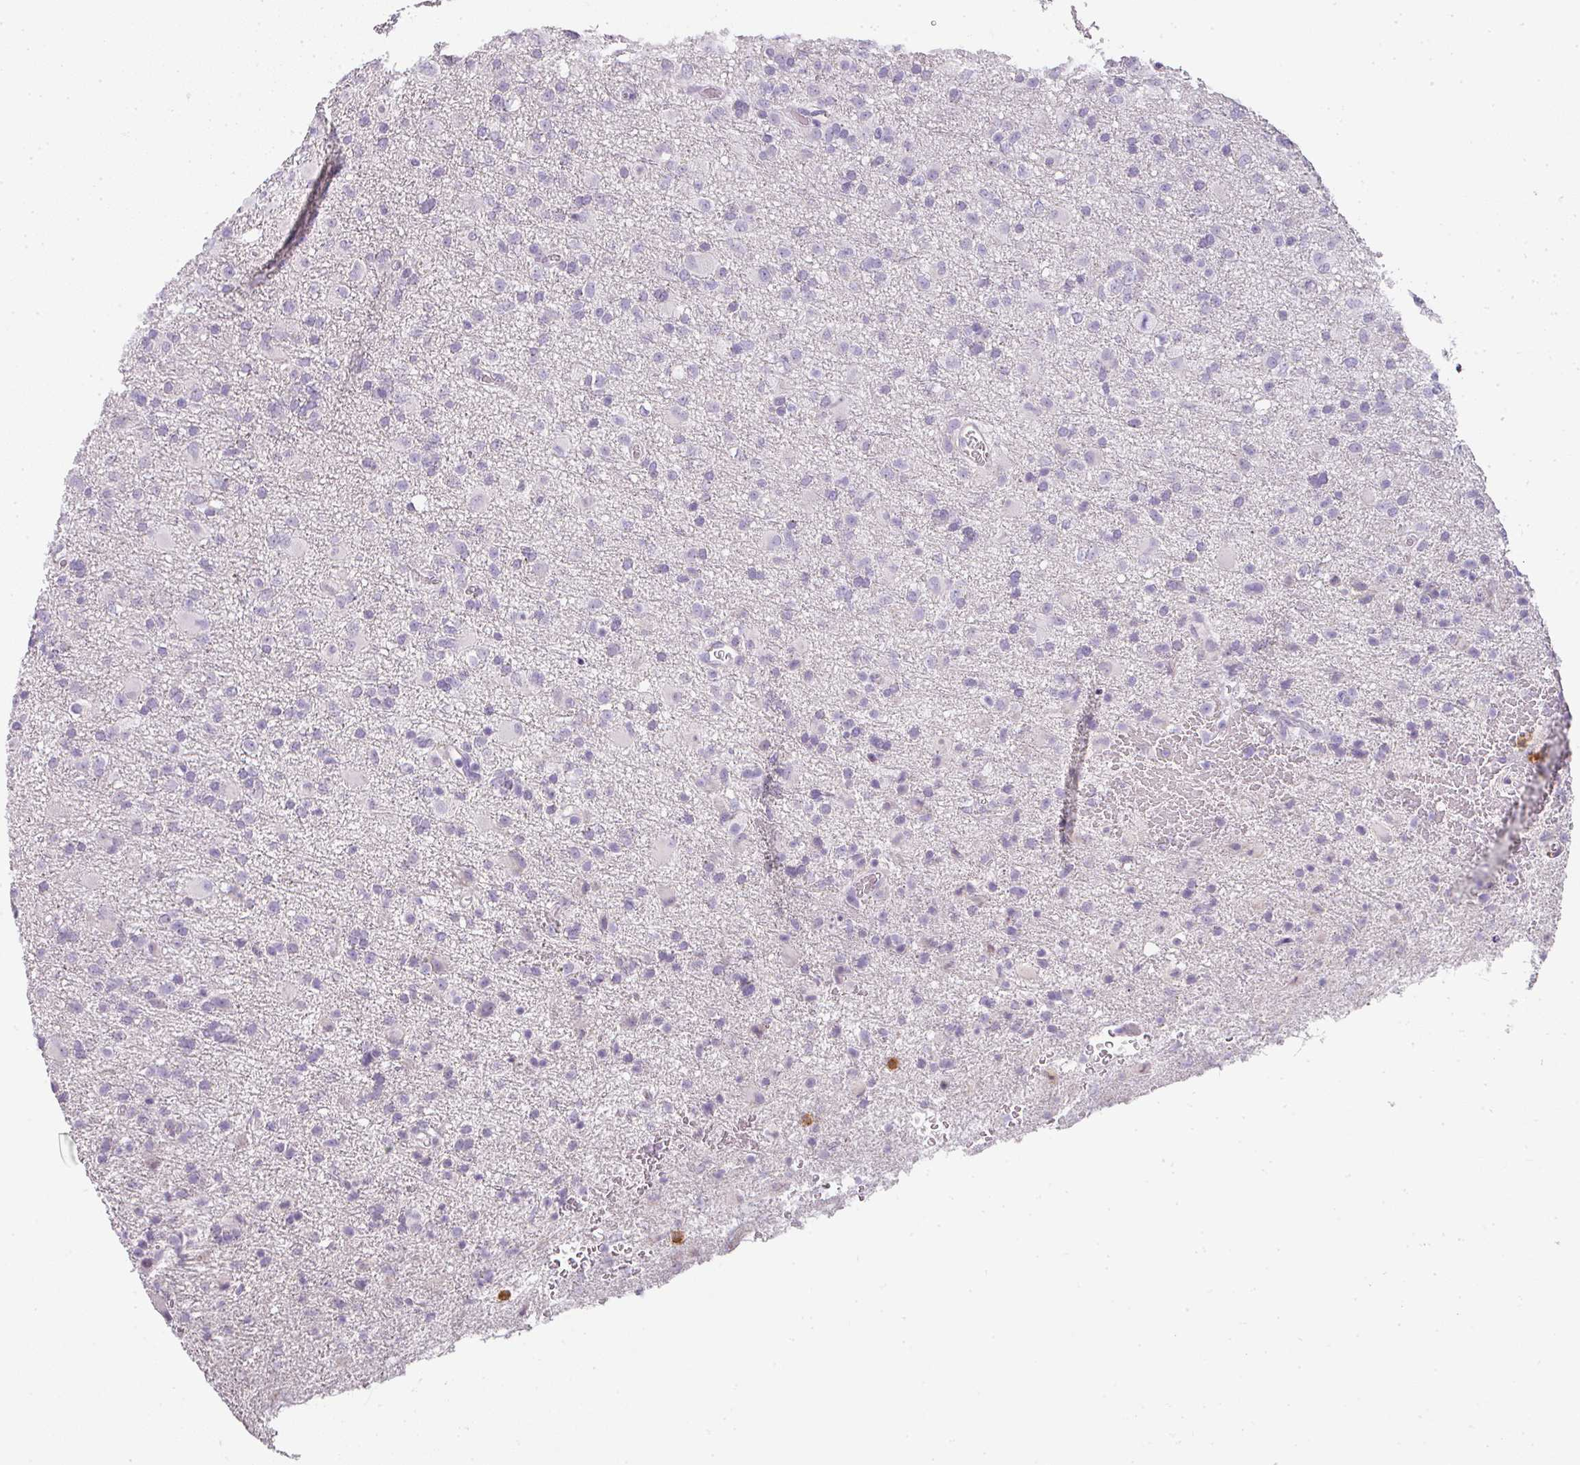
{"staining": {"intensity": "negative", "quantity": "none", "location": "none"}, "tissue": "glioma", "cell_type": "Tumor cells", "image_type": "cancer", "snomed": [{"axis": "morphology", "description": "Glioma, malignant, Low grade"}, {"axis": "topography", "description": "Brain"}], "caption": "Immunohistochemistry image of neoplastic tissue: glioma stained with DAB (3,3'-diaminobenzidine) exhibits no significant protein positivity in tumor cells.", "gene": "CAMP", "patient": {"sex": "male", "age": 65}}